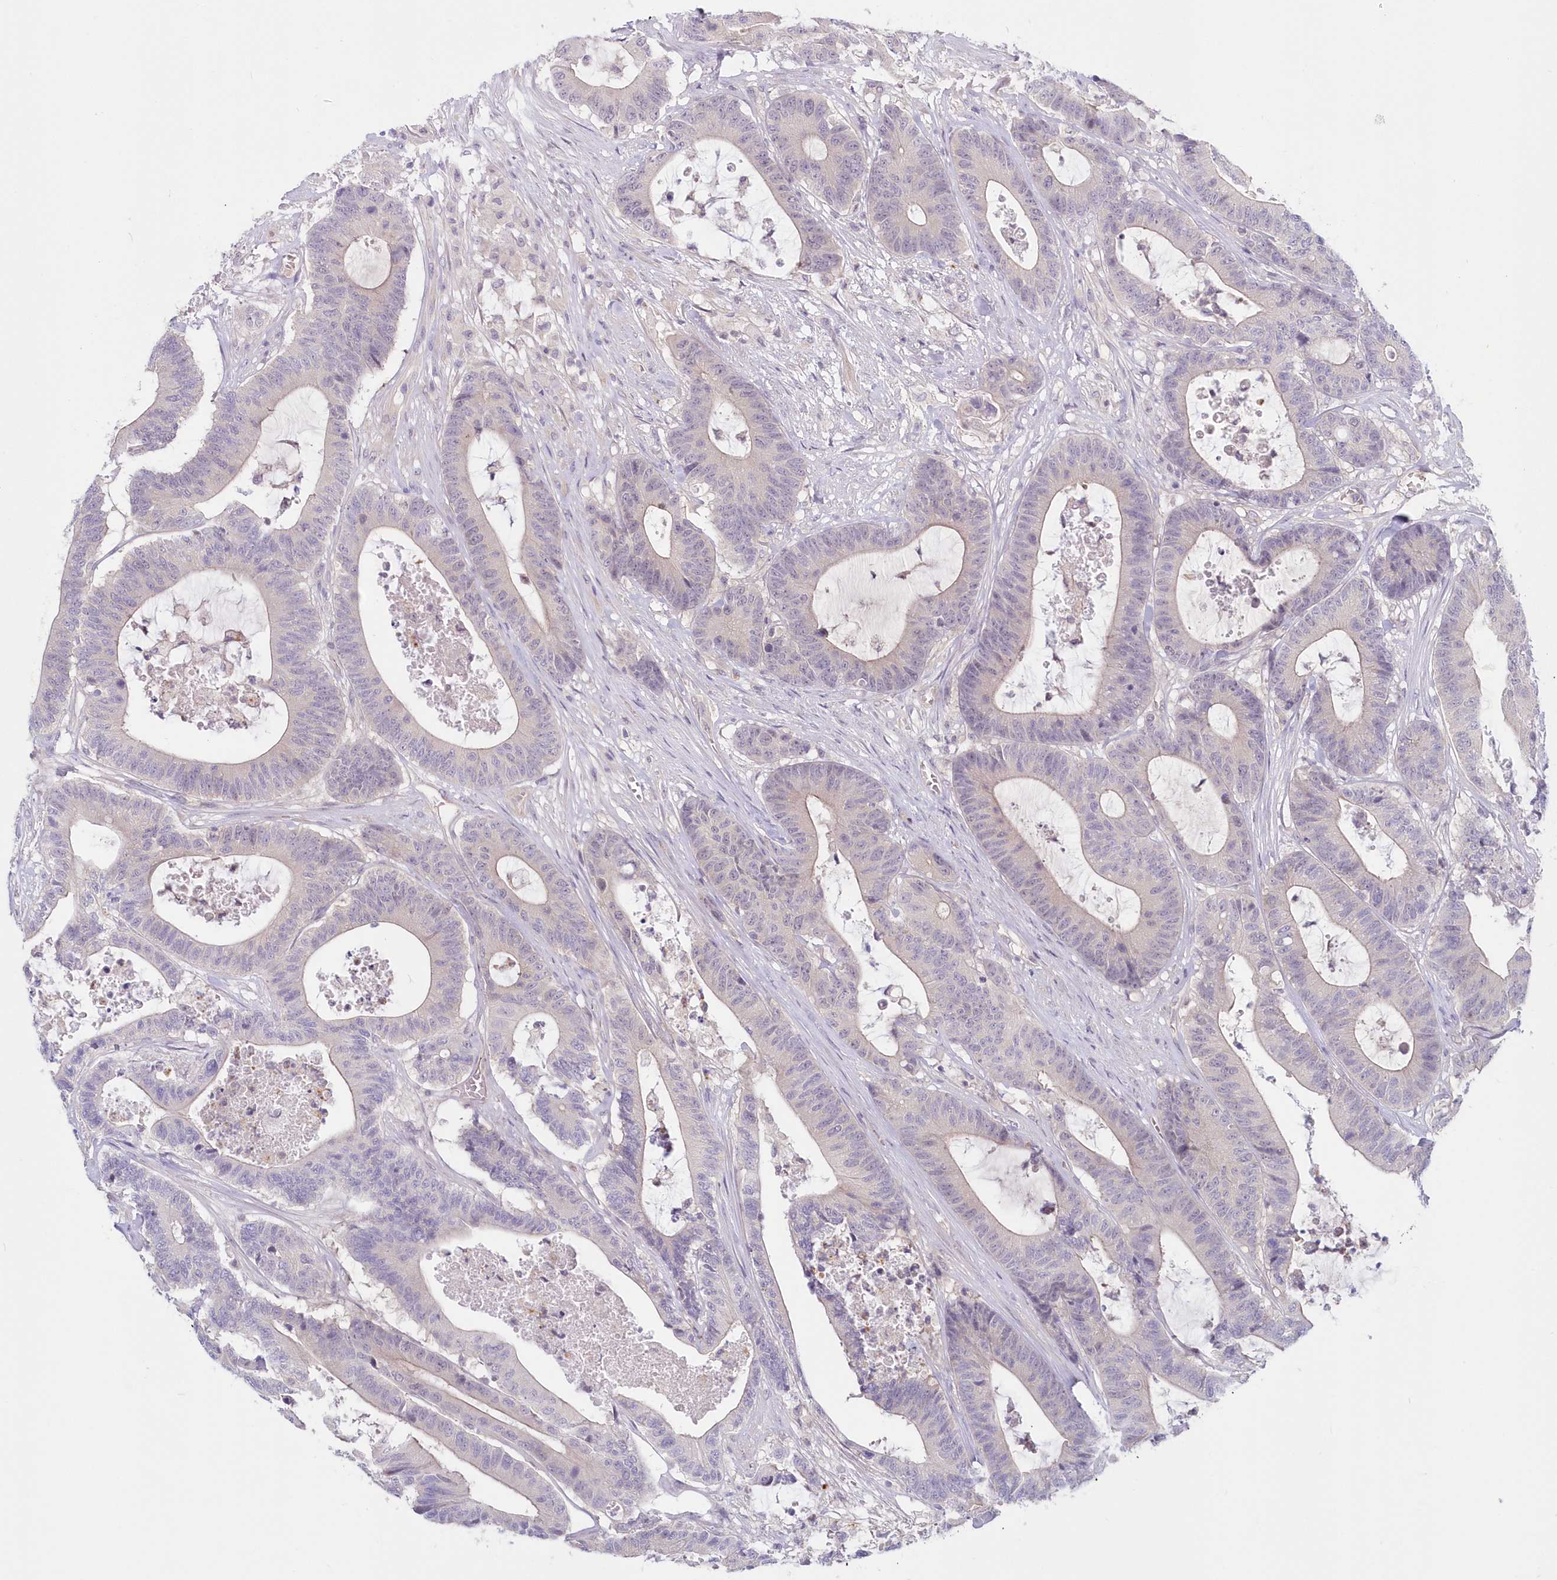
{"staining": {"intensity": "negative", "quantity": "none", "location": "none"}, "tissue": "colorectal cancer", "cell_type": "Tumor cells", "image_type": "cancer", "snomed": [{"axis": "morphology", "description": "Adenocarcinoma, NOS"}, {"axis": "topography", "description": "Colon"}], "caption": "This is an immunohistochemistry micrograph of human colorectal adenocarcinoma. There is no expression in tumor cells.", "gene": "KATNA1", "patient": {"sex": "female", "age": 84}}